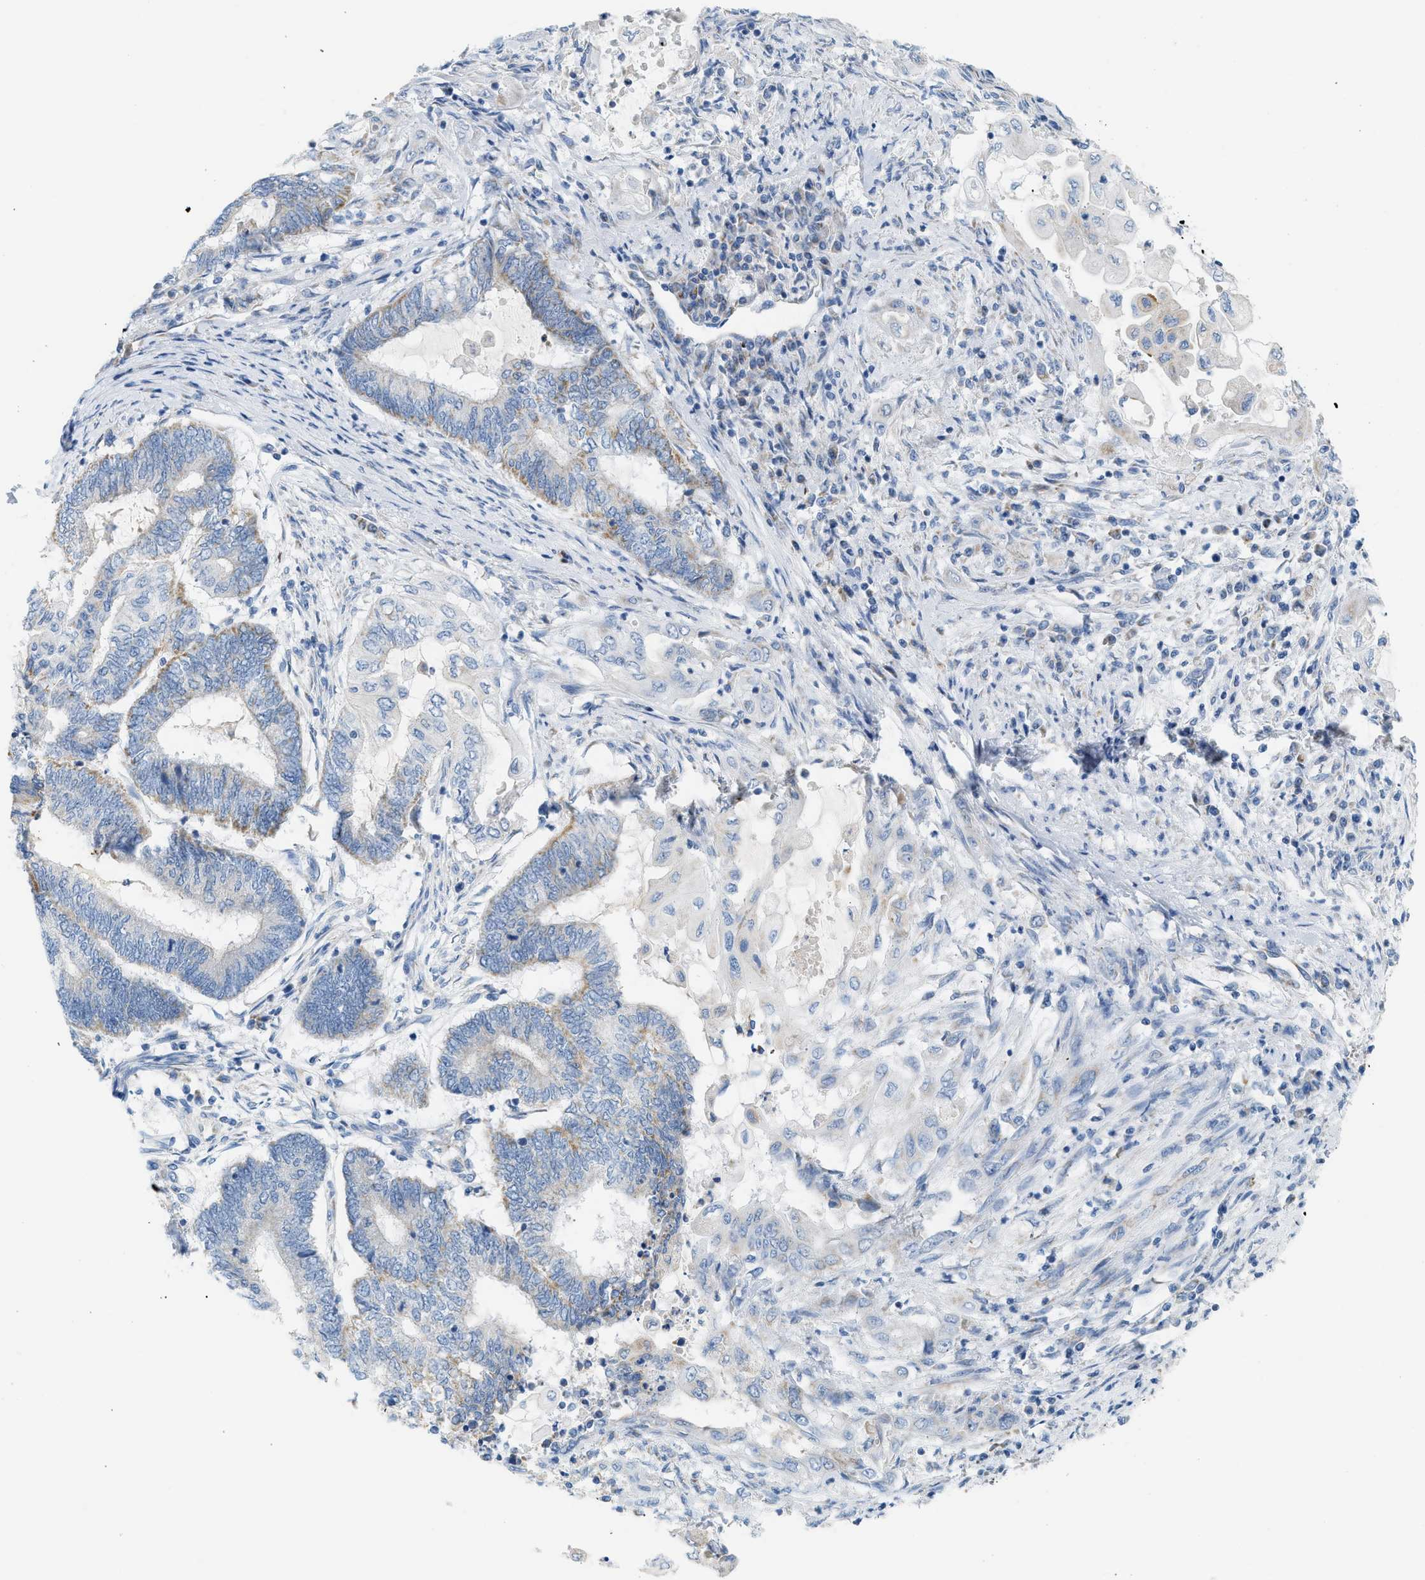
{"staining": {"intensity": "moderate", "quantity": "<25%", "location": "cytoplasmic/membranous"}, "tissue": "endometrial cancer", "cell_type": "Tumor cells", "image_type": "cancer", "snomed": [{"axis": "morphology", "description": "Adenocarcinoma, NOS"}, {"axis": "topography", "description": "Uterus"}, {"axis": "topography", "description": "Endometrium"}], "caption": "Immunohistochemical staining of endometrial cancer (adenocarcinoma) demonstrates low levels of moderate cytoplasmic/membranous staining in about <25% of tumor cells. Nuclei are stained in blue.", "gene": "NDUFS8", "patient": {"sex": "female", "age": 70}}